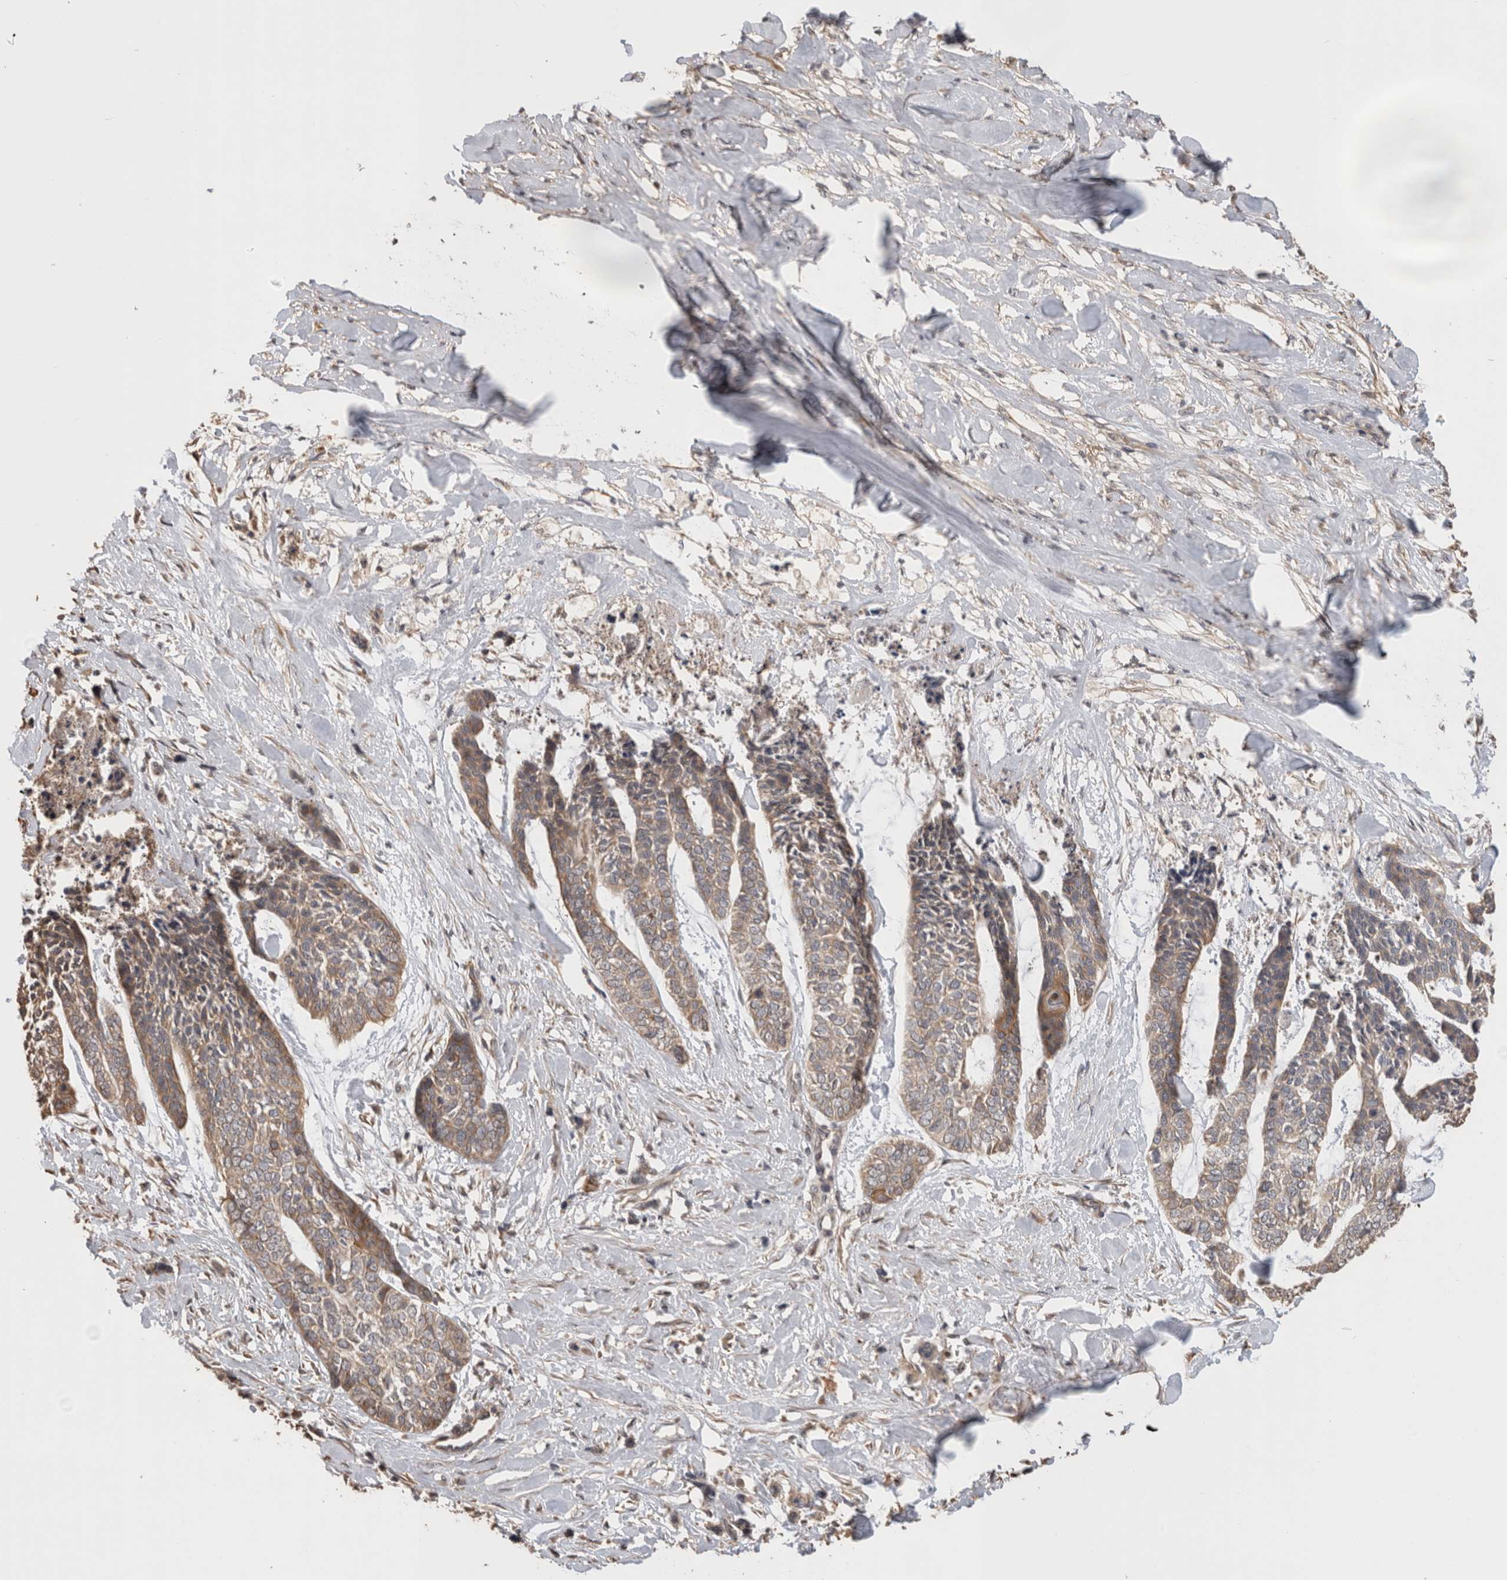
{"staining": {"intensity": "moderate", "quantity": "25%-75%", "location": "cytoplasmic/membranous"}, "tissue": "skin cancer", "cell_type": "Tumor cells", "image_type": "cancer", "snomed": [{"axis": "morphology", "description": "Basal cell carcinoma"}, {"axis": "topography", "description": "Skin"}], "caption": "Basal cell carcinoma (skin) stained for a protein (brown) reveals moderate cytoplasmic/membranous positive staining in about 25%-75% of tumor cells.", "gene": "CLIP1", "patient": {"sex": "female", "age": 64}}